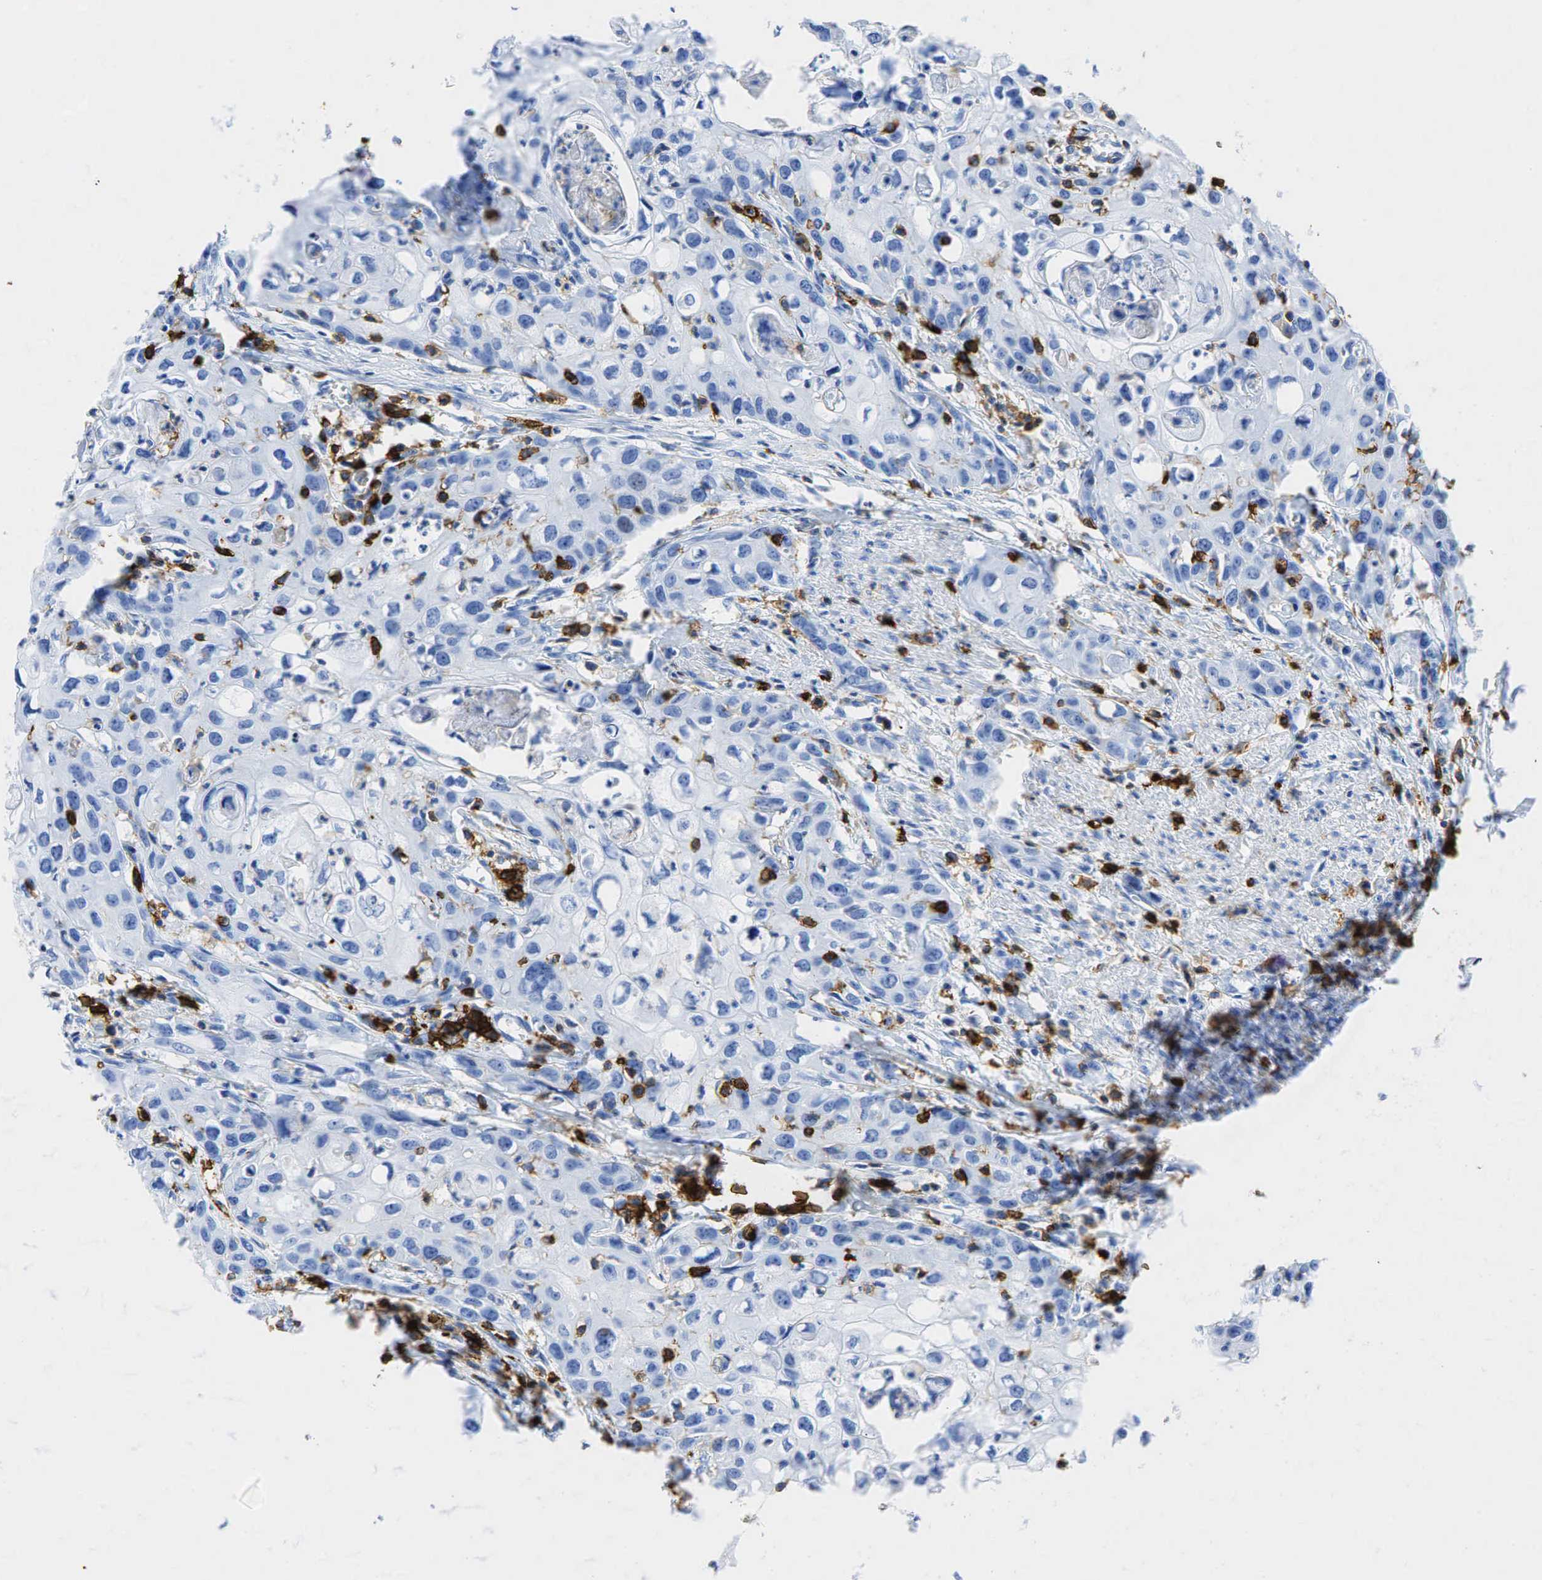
{"staining": {"intensity": "negative", "quantity": "none", "location": "none"}, "tissue": "urothelial cancer", "cell_type": "Tumor cells", "image_type": "cancer", "snomed": [{"axis": "morphology", "description": "Urothelial carcinoma, High grade"}, {"axis": "topography", "description": "Urinary bladder"}], "caption": "Tumor cells show no significant positivity in urothelial carcinoma (high-grade).", "gene": "PTPRC", "patient": {"sex": "male", "age": 54}}